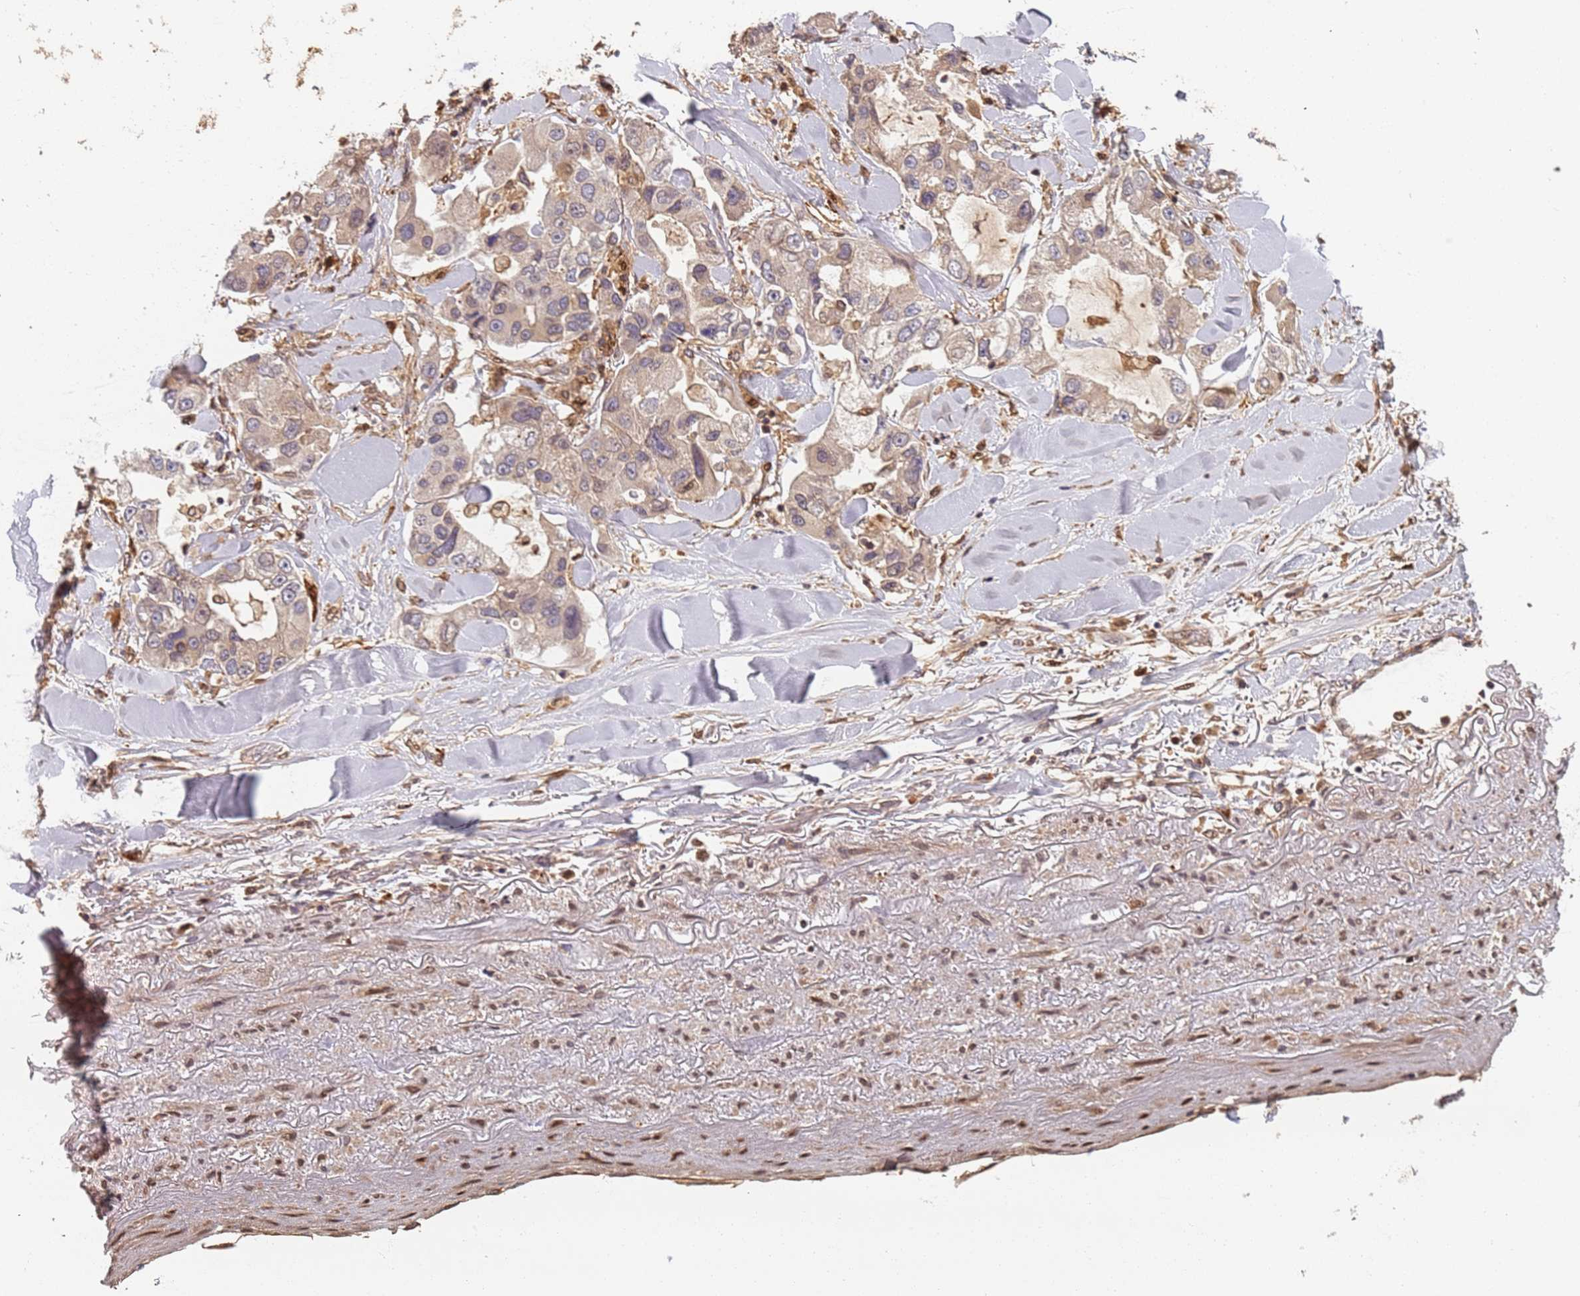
{"staining": {"intensity": "weak", "quantity": ">75%", "location": "cytoplasmic/membranous"}, "tissue": "lung cancer", "cell_type": "Tumor cells", "image_type": "cancer", "snomed": [{"axis": "morphology", "description": "Adenocarcinoma, NOS"}, {"axis": "topography", "description": "Lung"}], "caption": "Immunohistochemical staining of adenocarcinoma (lung) reveals low levels of weak cytoplasmic/membranous staining in about >75% of tumor cells.", "gene": "SDCCAG8", "patient": {"sex": "female", "age": 54}}